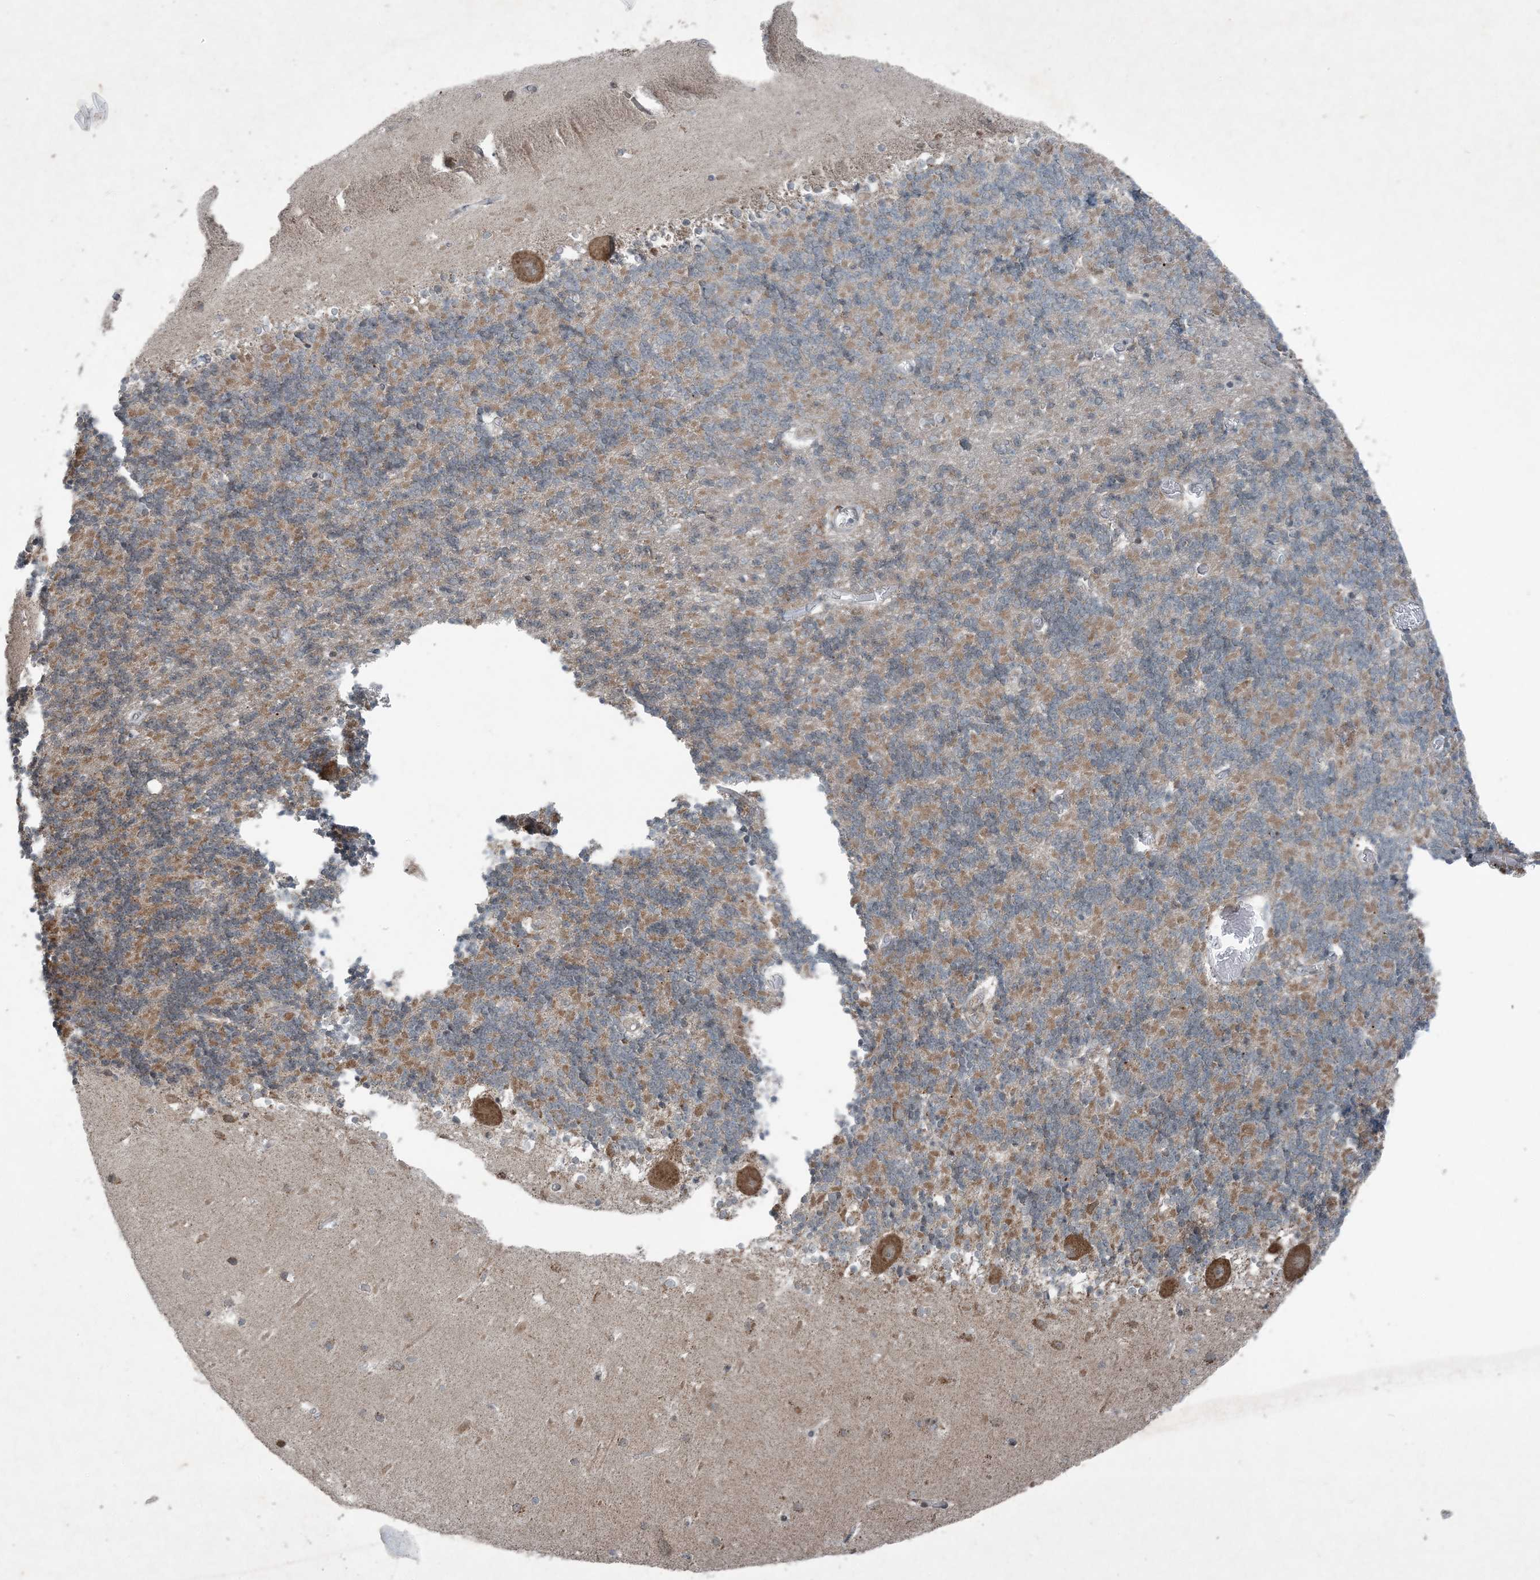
{"staining": {"intensity": "strong", "quantity": "25%-75%", "location": "cytoplasmic/membranous"}, "tissue": "cerebellum", "cell_type": "Cells in granular layer", "image_type": "normal", "snomed": [{"axis": "morphology", "description": "Normal tissue, NOS"}, {"axis": "topography", "description": "Cerebellum"}], "caption": "An image showing strong cytoplasmic/membranous staining in about 25%-75% of cells in granular layer in benign cerebellum, as visualized by brown immunohistochemical staining.", "gene": "PC", "patient": {"sex": "male", "age": 37}}